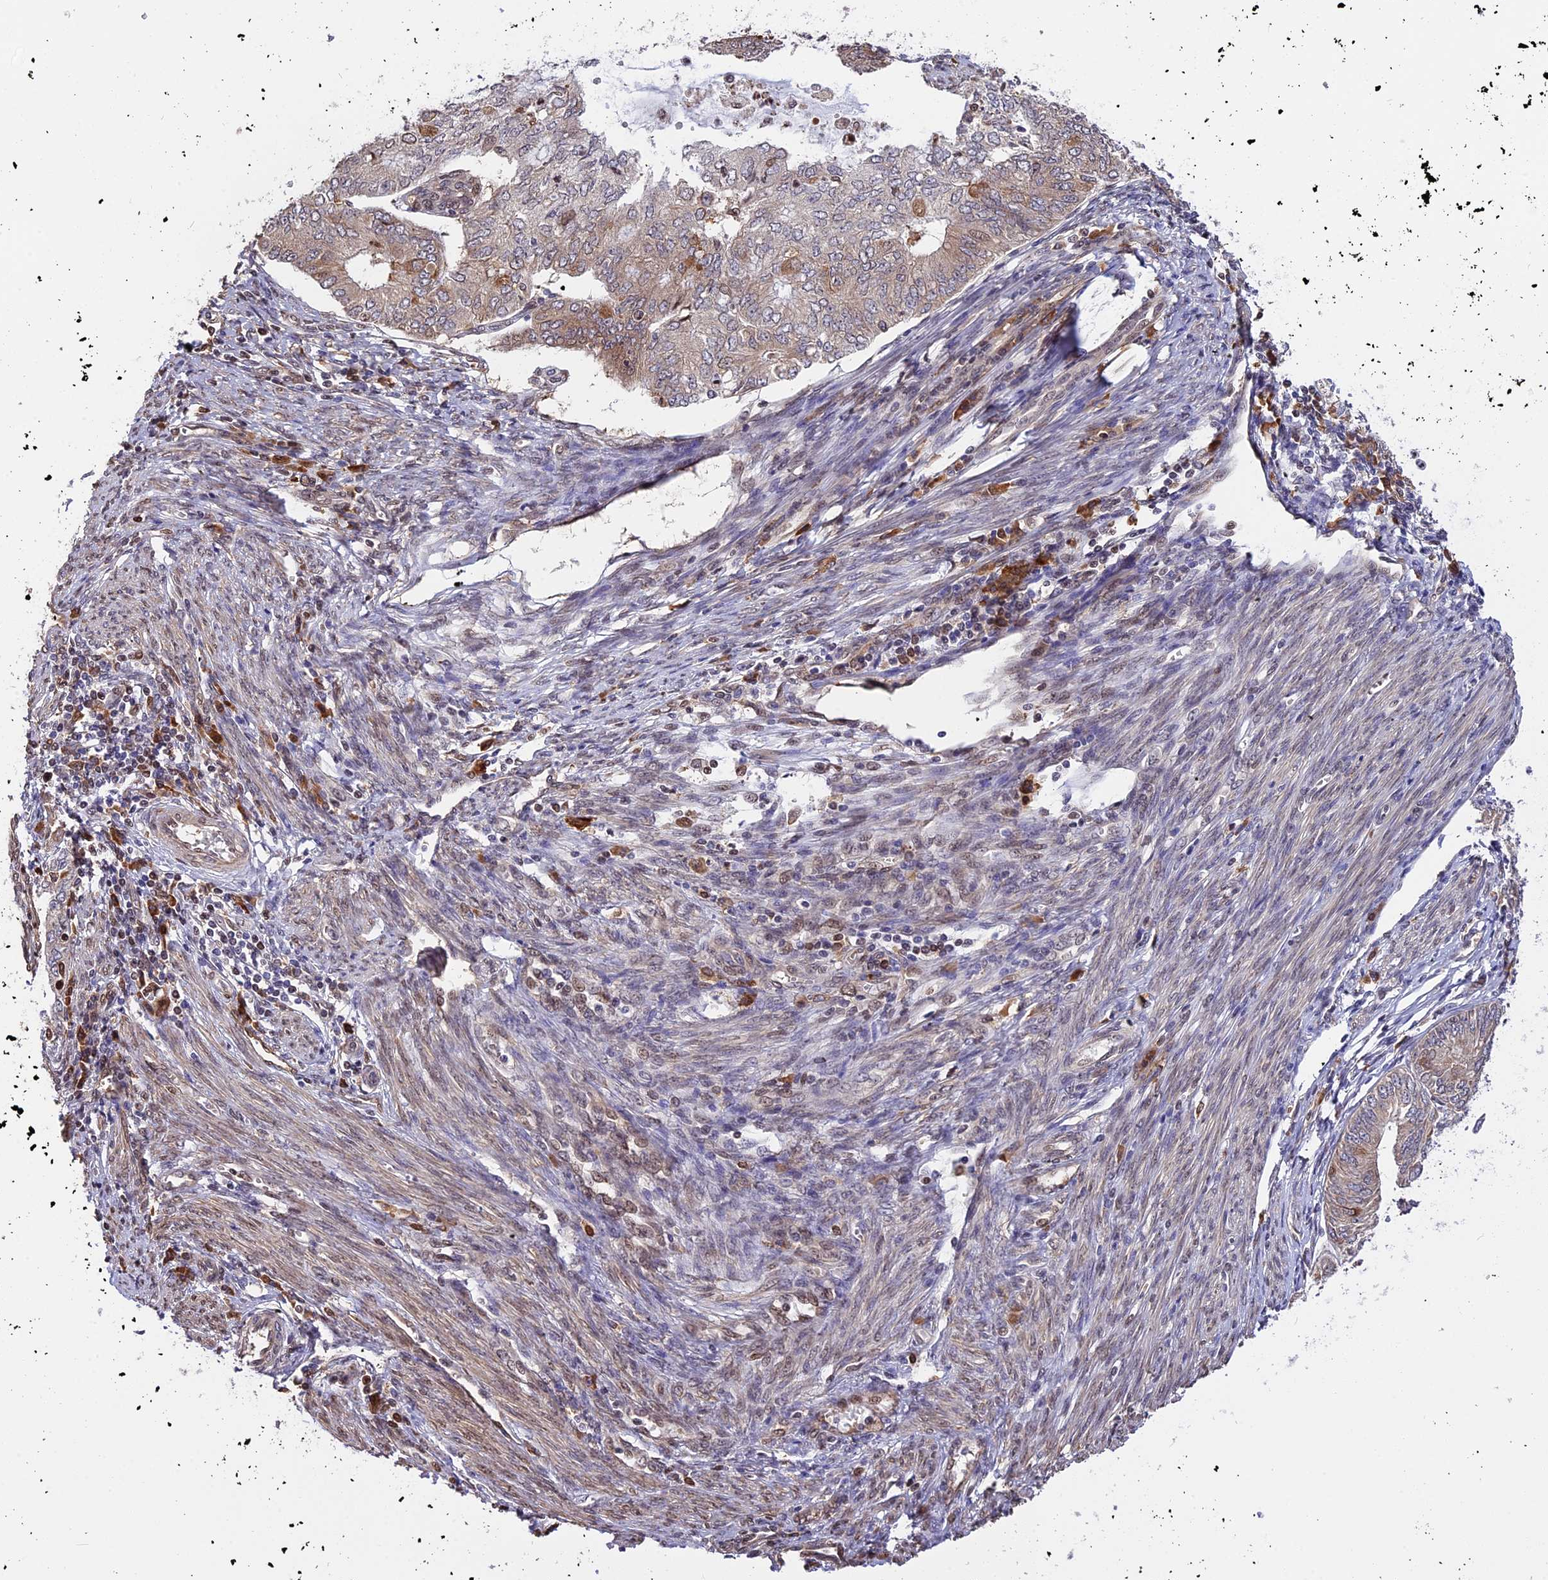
{"staining": {"intensity": "weak", "quantity": "<25%", "location": "cytoplasmic/membranous"}, "tissue": "endometrial cancer", "cell_type": "Tumor cells", "image_type": "cancer", "snomed": [{"axis": "morphology", "description": "Adenocarcinoma, NOS"}, {"axis": "topography", "description": "Endometrium"}], "caption": "This is an immunohistochemistry photomicrograph of human endometrial adenocarcinoma. There is no expression in tumor cells.", "gene": "HERPUD1", "patient": {"sex": "female", "age": 68}}